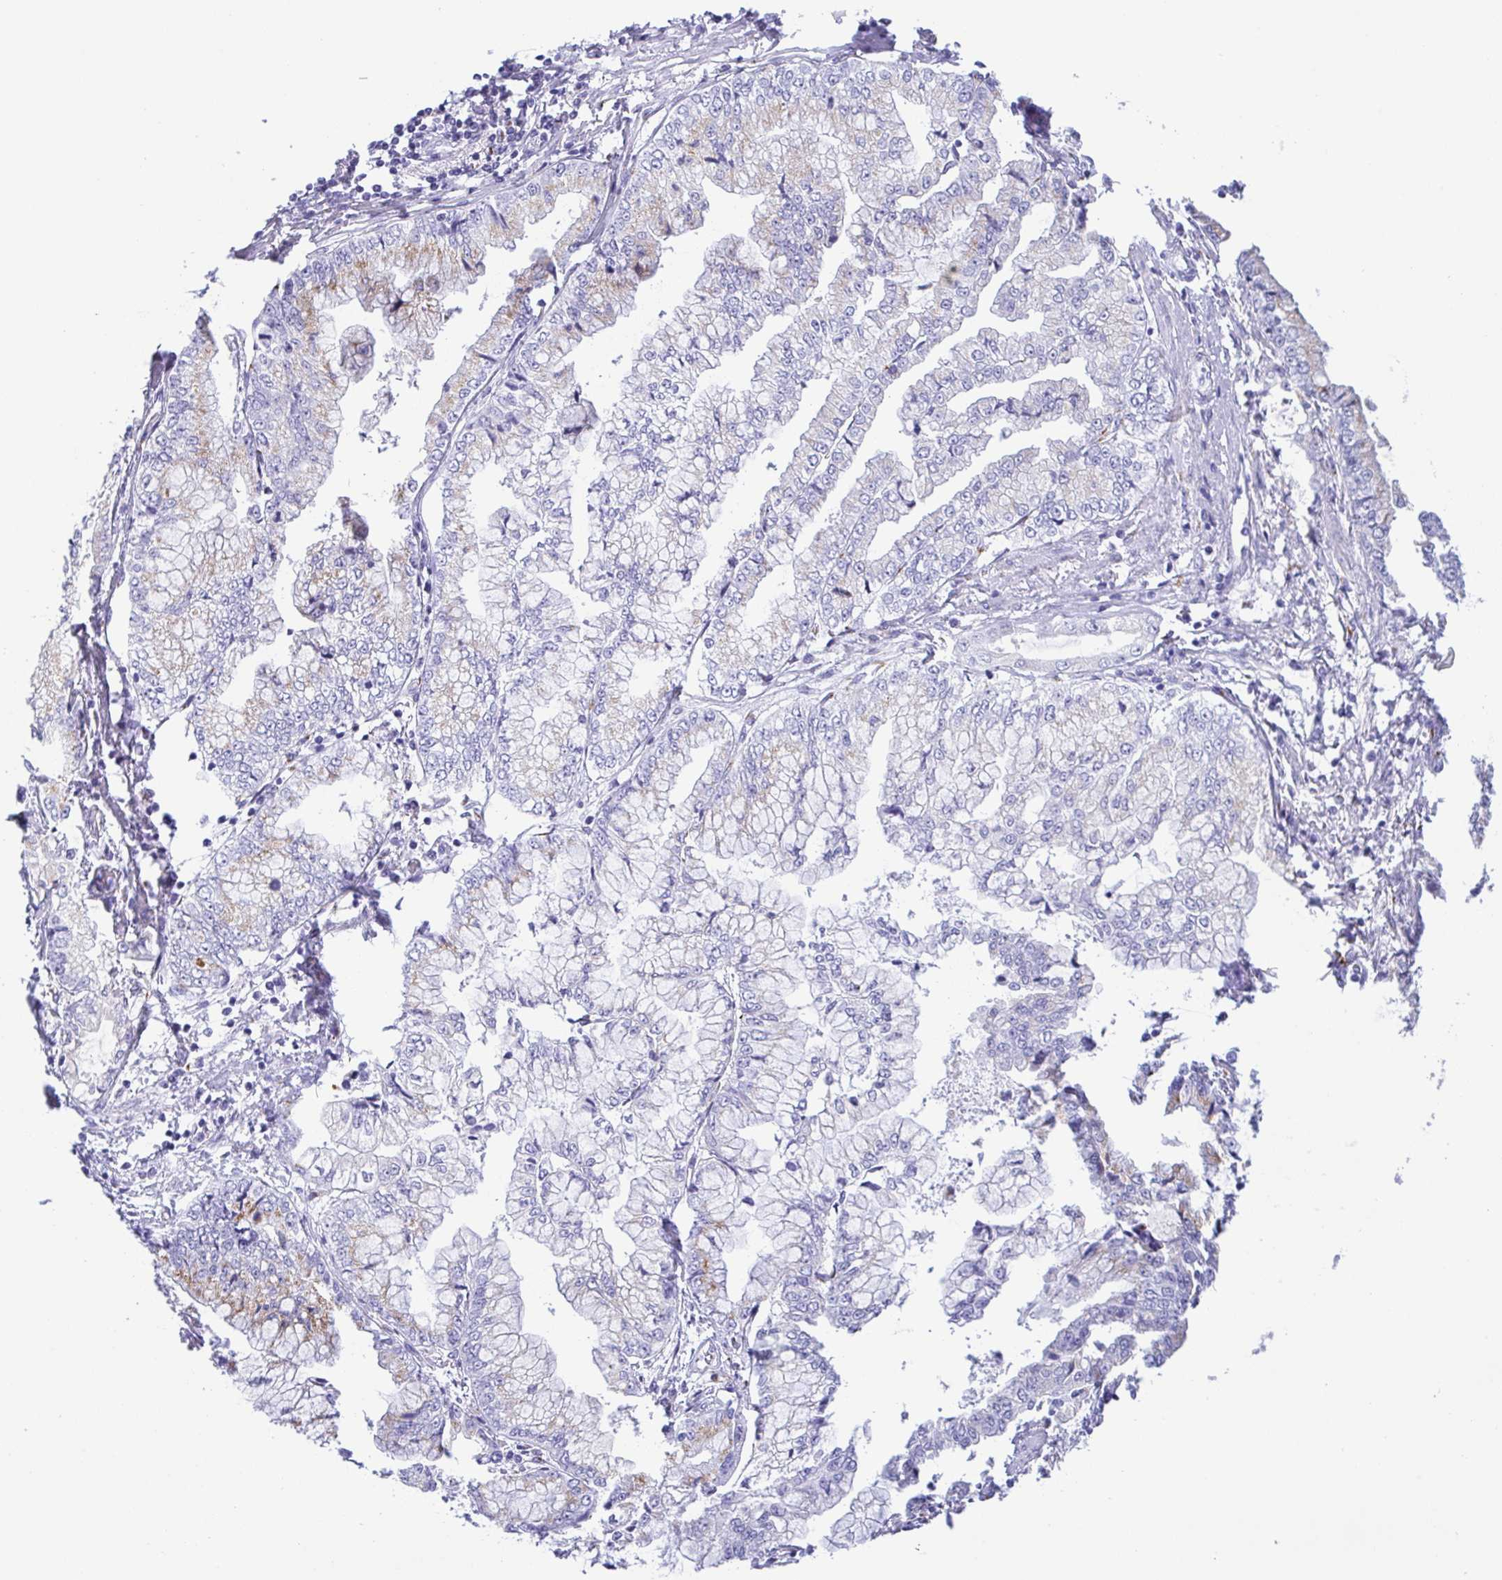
{"staining": {"intensity": "negative", "quantity": "none", "location": "none"}, "tissue": "stomach cancer", "cell_type": "Tumor cells", "image_type": "cancer", "snomed": [{"axis": "morphology", "description": "Adenocarcinoma, NOS"}, {"axis": "topography", "description": "Stomach, upper"}], "caption": "This micrograph is of stomach cancer stained with immunohistochemistry (IHC) to label a protein in brown with the nuclei are counter-stained blue. There is no staining in tumor cells.", "gene": "SULT1B1", "patient": {"sex": "female", "age": 74}}